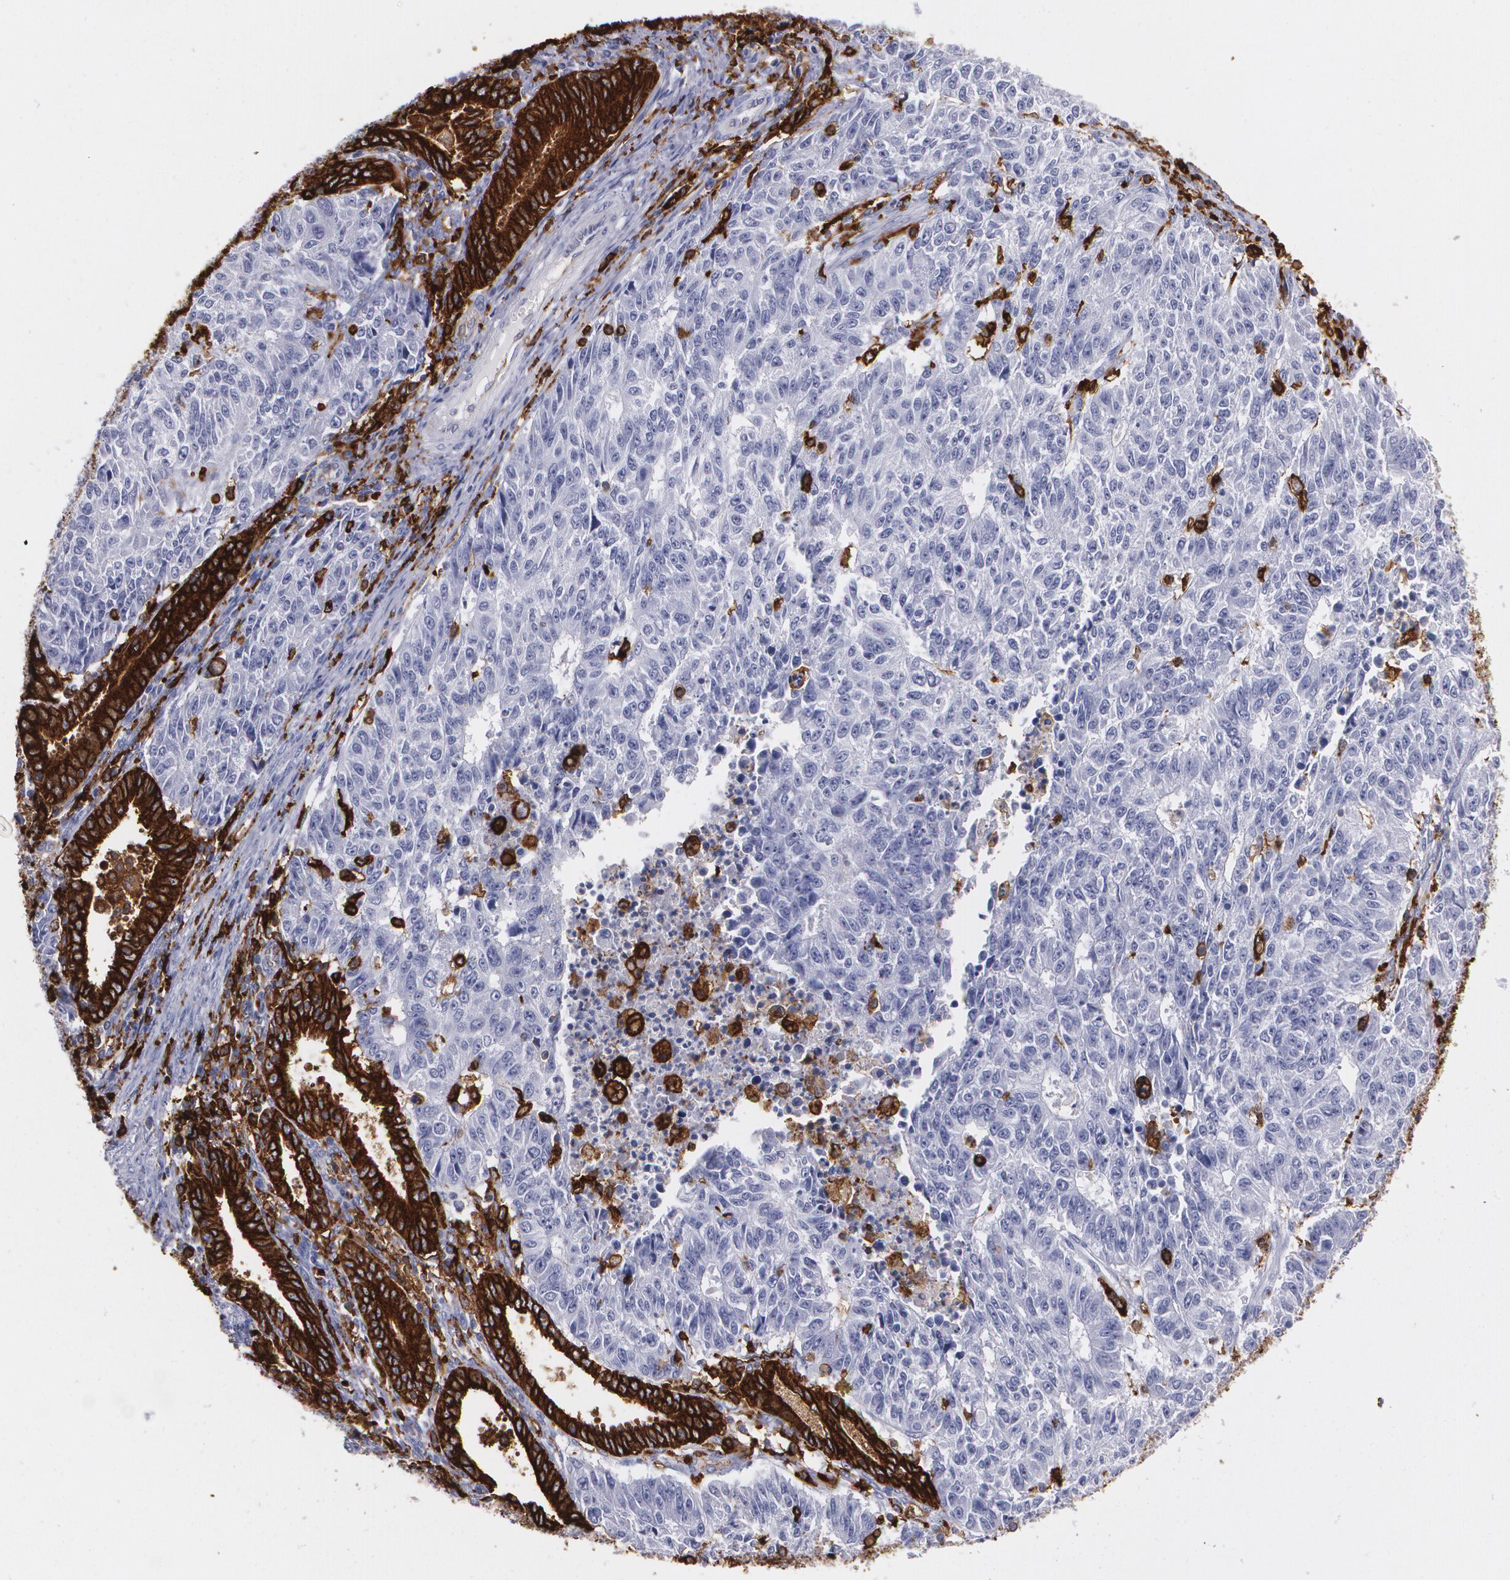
{"staining": {"intensity": "strong", "quantity": "<25%", "location": "cytoplasmic/membranous"}, "tissue": "endometrial cancer", "cell_type": "Tumor cells", "image_type": "cancer", "snomed": [{"axis": "morphology", "description": "Adenocarcinoma, NOS"}, {"axis": "topography", "description": "Endometrium"}], "caption": "Endometrial adenocarcinoma tissue reveals strong cytoplasmic/membranous expression in approximately <25% of tumor cells", "gene": "HLA-DRA", "patient": {"sex": "female", "age": 42}}